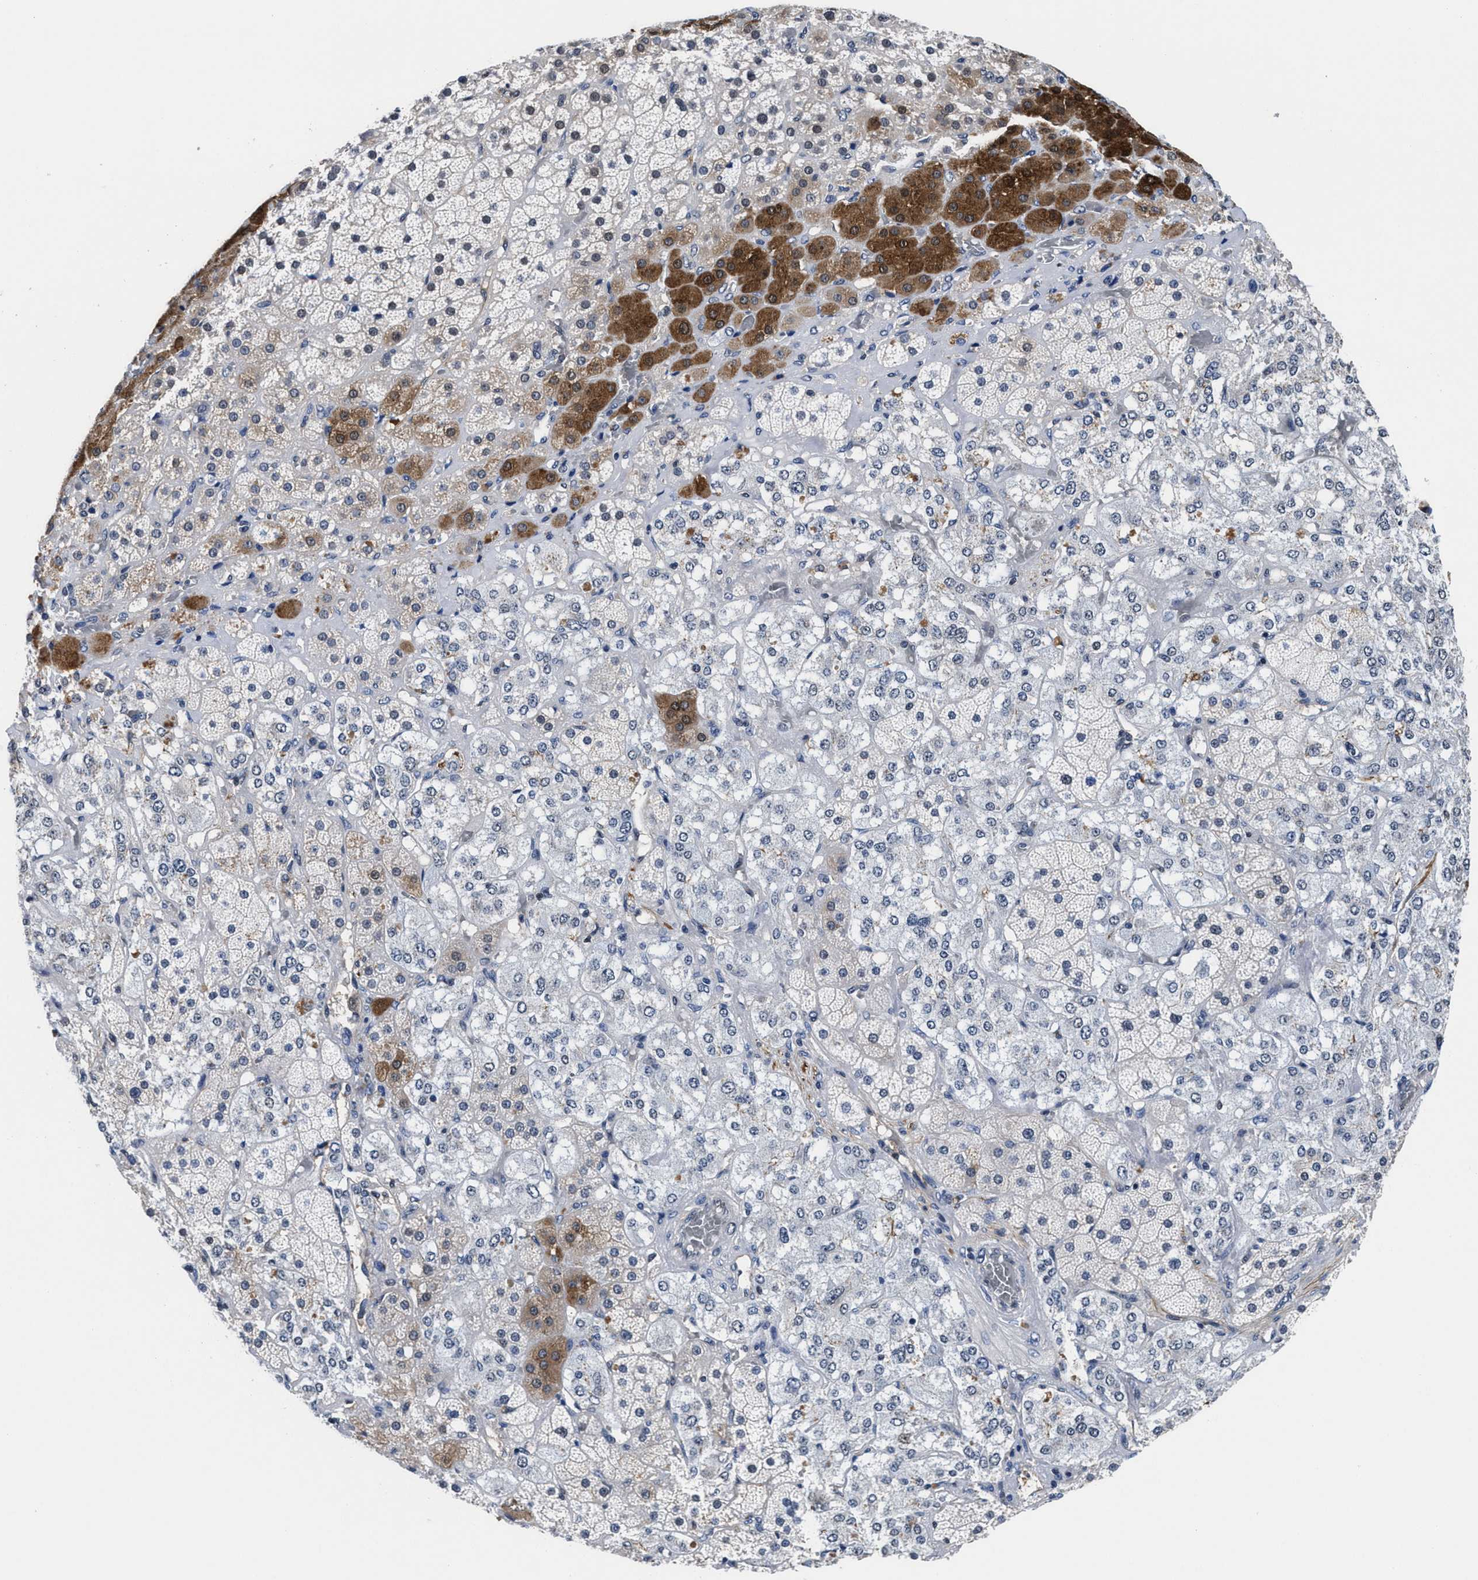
{"staining": {"intensity": "strong", "quantity": "<25%", "location": "cytoplasmic/membranous"}, "tissue": "adrenal gland", "cell_type": "Glandular cells", "image_type": "normal", "snomed": [{"axis": "morphology", "description": "Normal tissue, NOS"}, {"axis": "topography", "description": "Adrenal gland"}], "caption": "A brown stain labels strong cytoplasmic/membranous staining of a protein in glandular cells of normal adrenal gland.", "gene": "ACLY", "patient": {"sex": "male", "age": 57}}